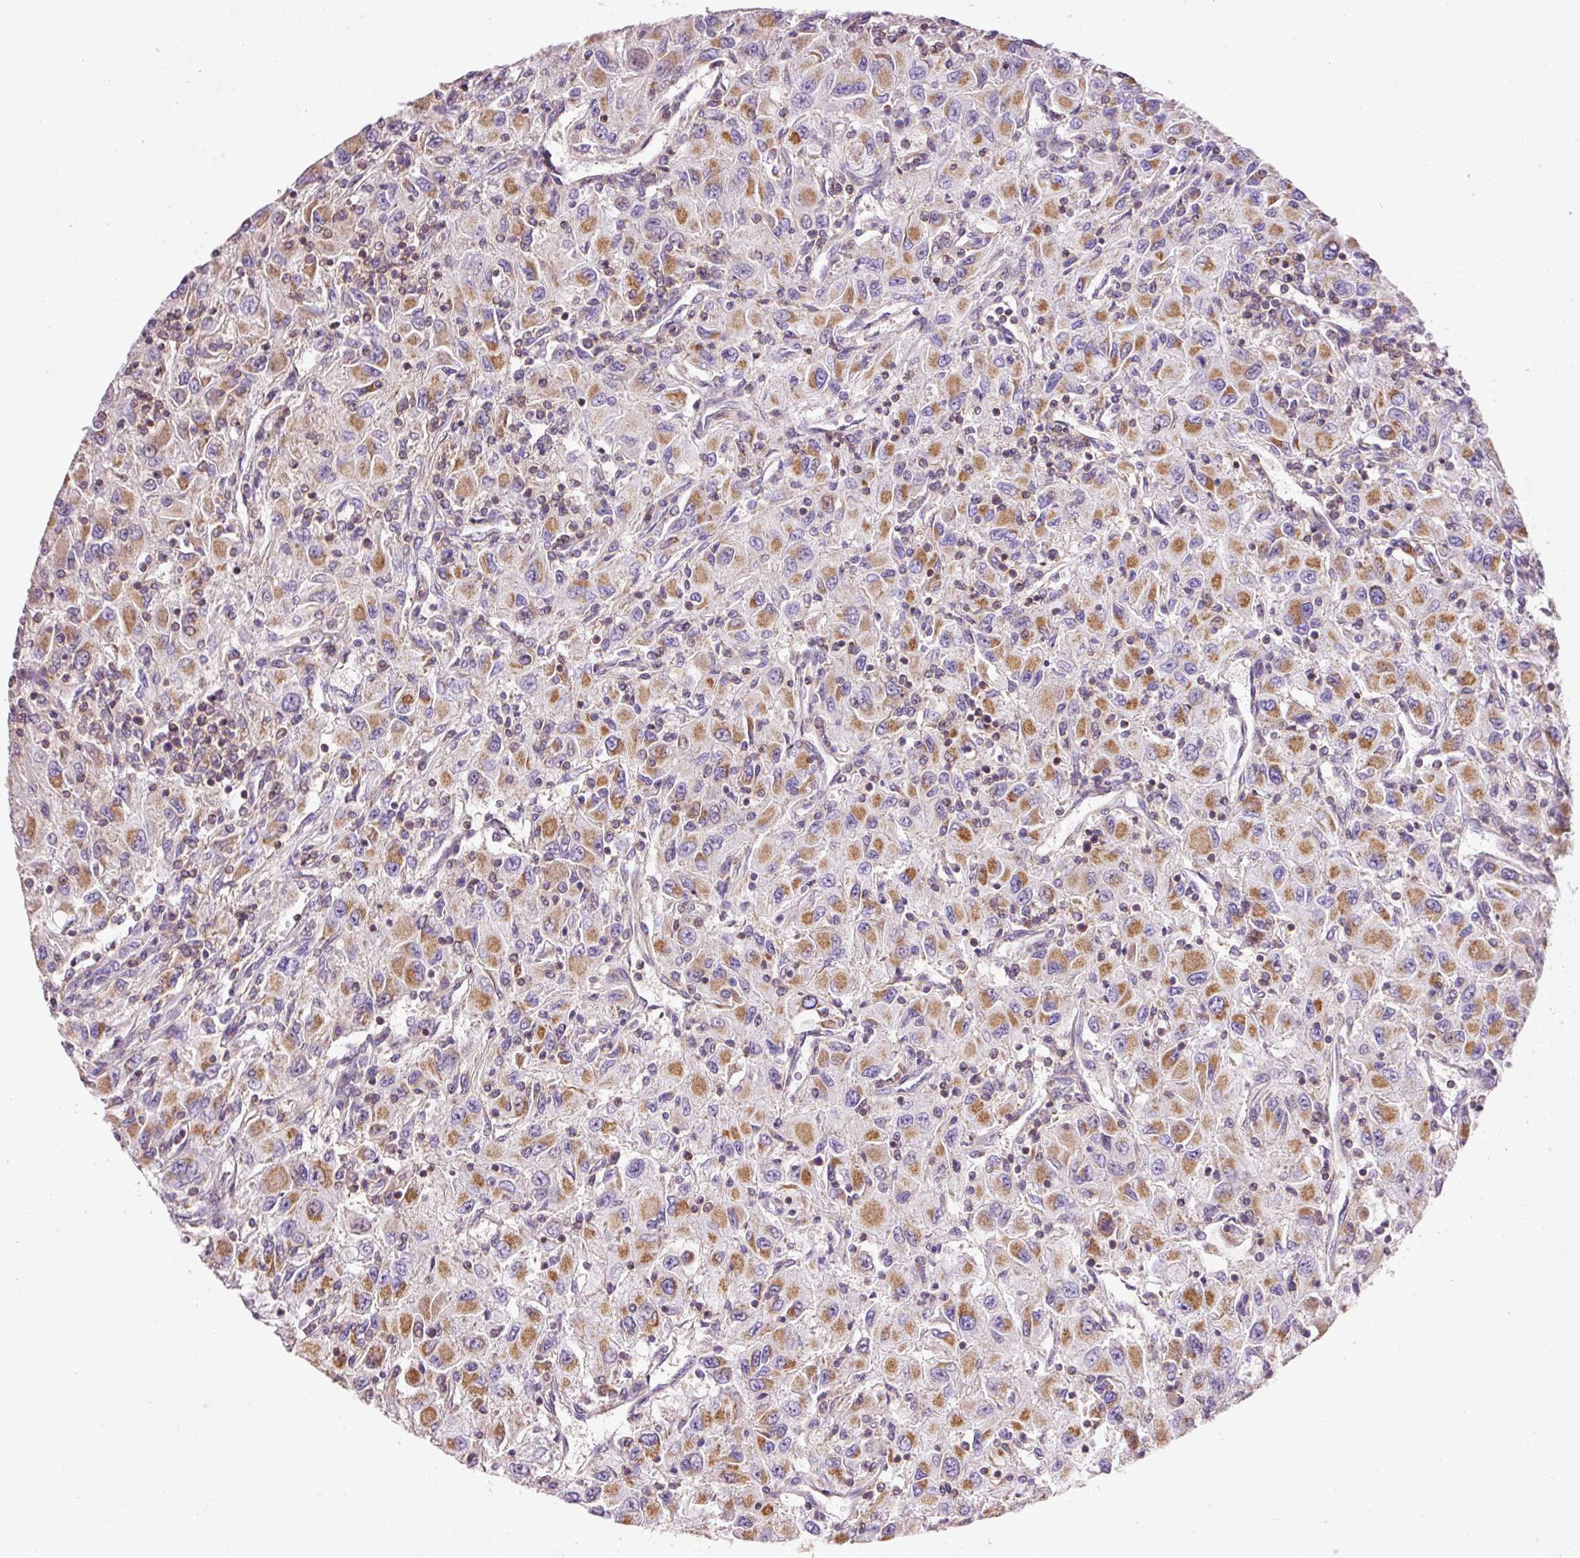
{"staining": {"intensity": "moderate", "quantity": ">75%", "location": "cytoplasmic/membranous"}, "tissue": "renal cancer", "cell_type": "Tumor cells", "image_type": "cancer", "snomed": [{"axis": "morphology", "description": "Adenocarcinoma, NOS"}, {"axis": "topography", "description": "Kidney"}], "caption": "Protein expression analysis of human renal cancer reveals moderate cytoplasmic/membranous staining in approximately >75% of tumor cells. Using DAB (3,3'-diaminobenzidine) (brown) and hematoxylin (blue) stains, captured at high magnification using brightfield microscopy.", "gene": "IMMT", "patient": {"sex": "female", "age": 67}}